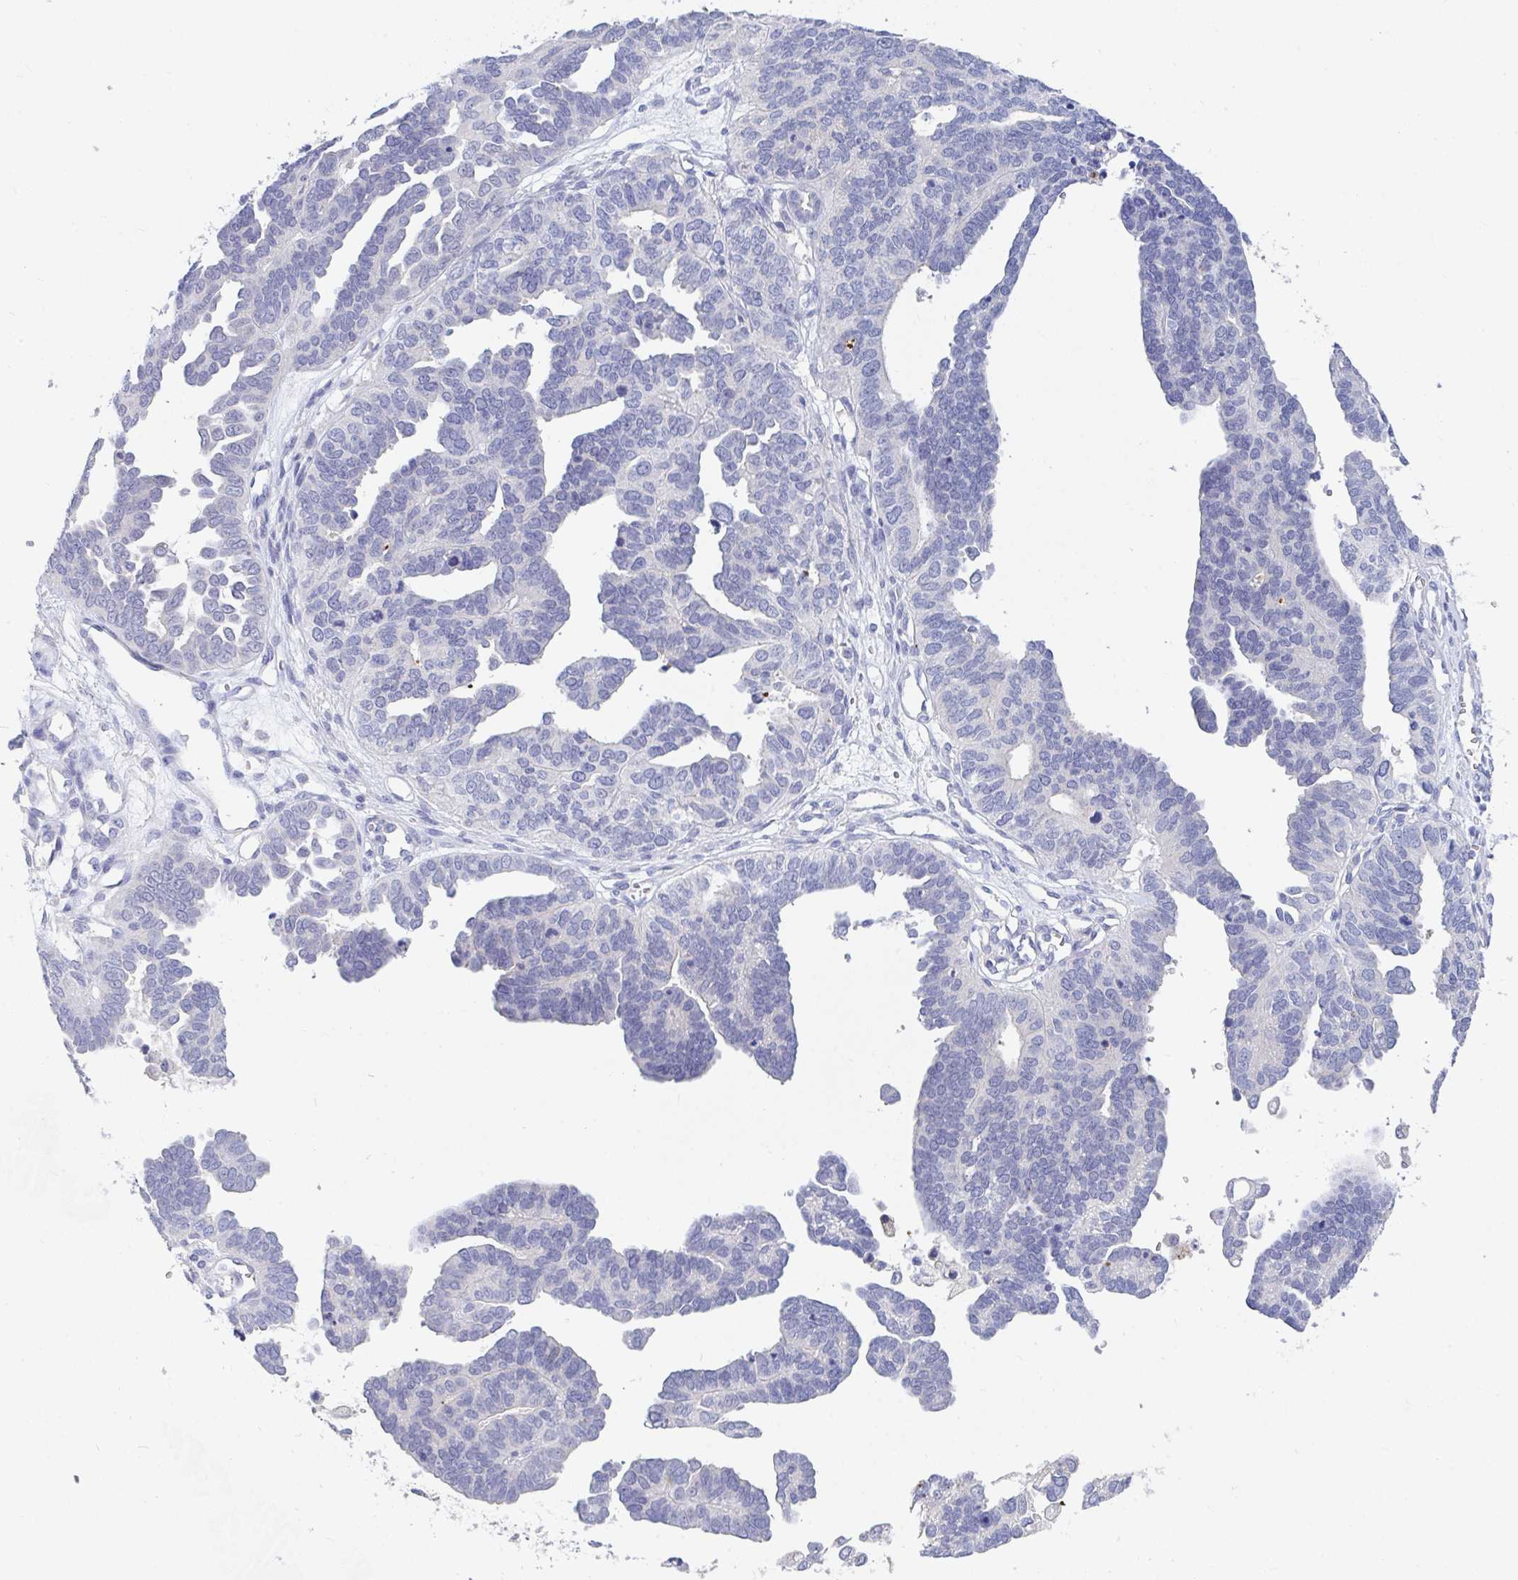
{"staining": {"intensity": "negative", "quantity": "none", "location": "none"}, "tissue": "ovarian cancer", "cell_type": "Tumor cells", "image_type": "cancer", "snomed": [{"axis": "morphology", "description": "Cystadenocarcinoma, serous, NOS"}, {"axis": "topography", "description": "Ovary"}], "caption": "Photomicrograph shows no significant protein positivity in tumor cells of ovarian cancer.", "gene": "ZNF561", "patient": {"sex": "female", "age": 51}}